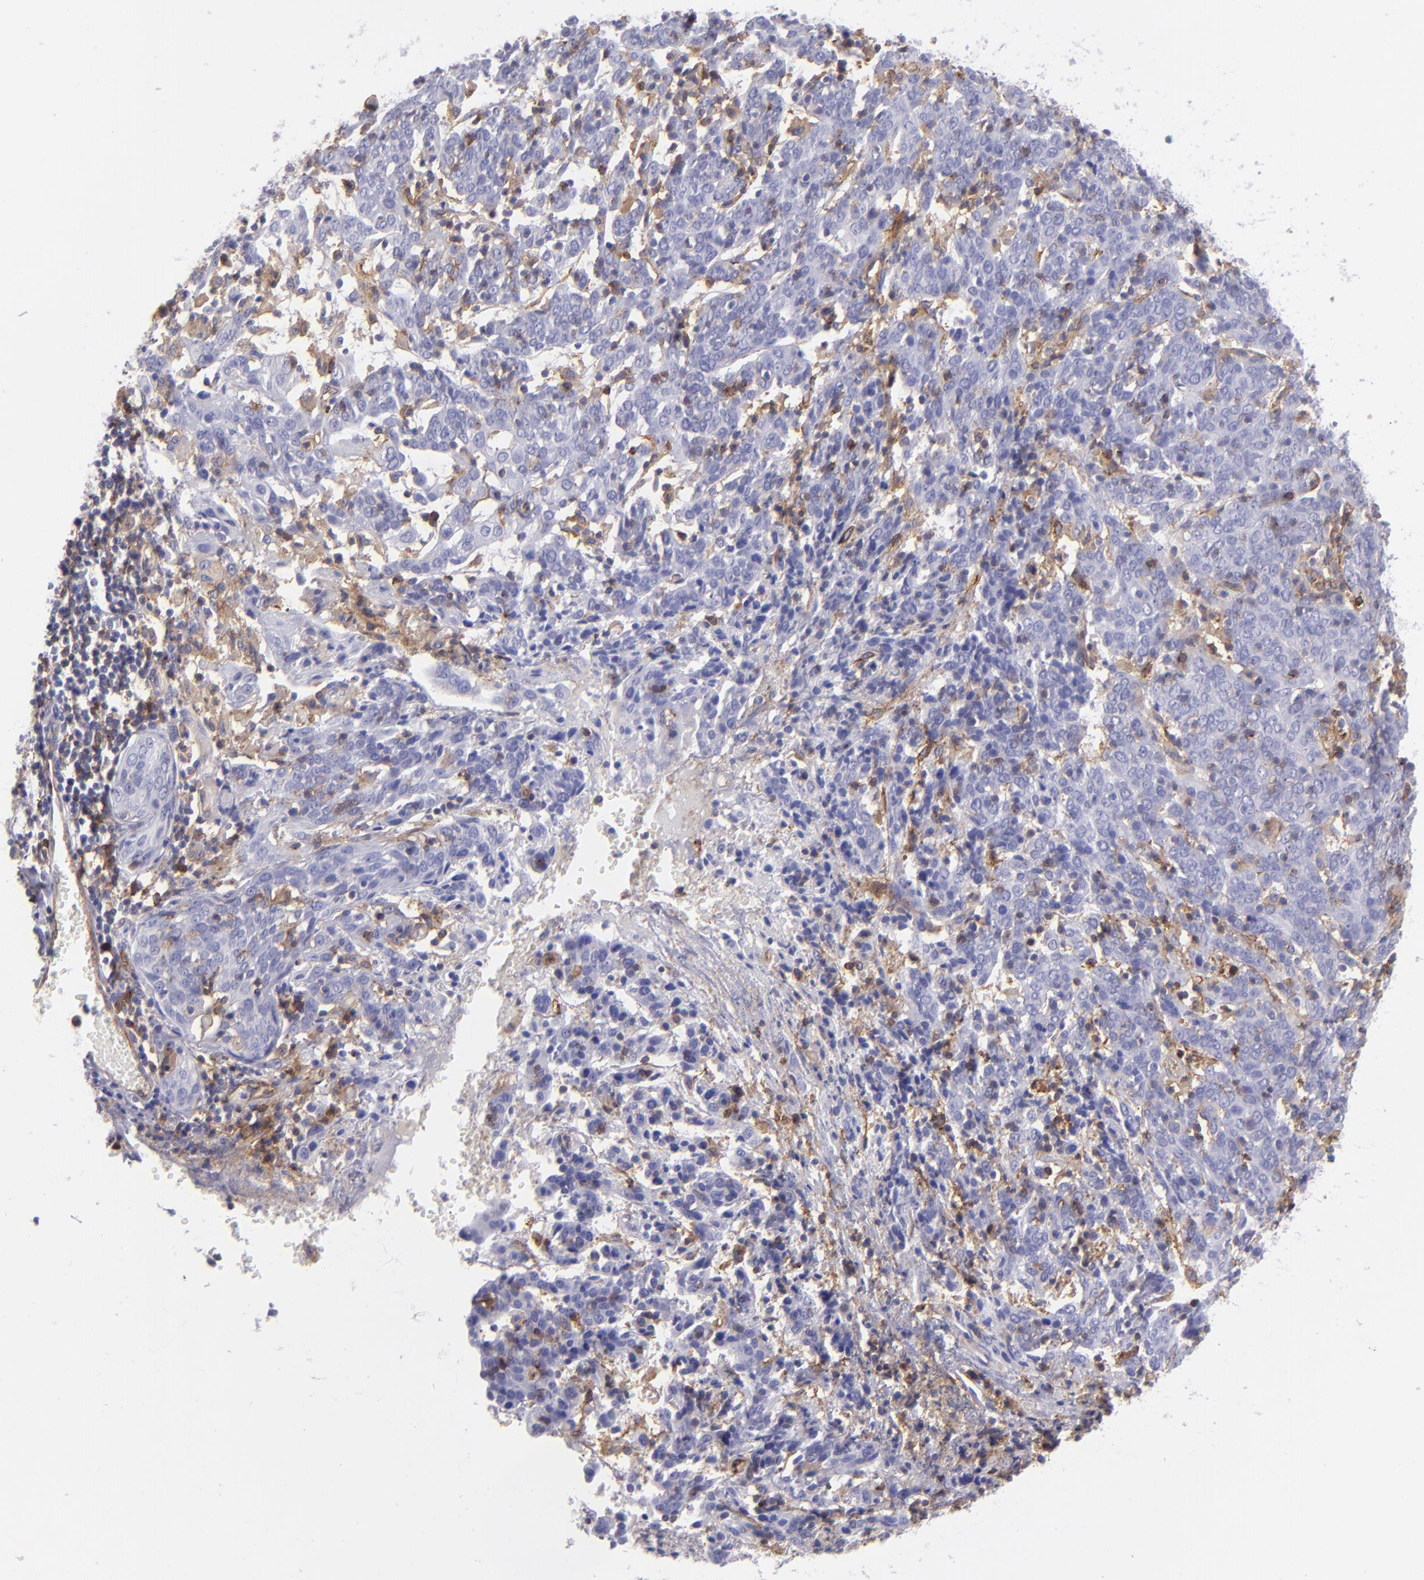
{"staining": {"intensity": "negative", "quantity": "none", "location": "none"}, "tissue": "cervical cancer", "cell_type": "Tumor cells", "image_type": "cancer", "snomed": [{"axis": "morphology", "description": "Normal tissue, NOS"}, {"axis": "morphology", "description": "Squamous cell carcinoma, NOS"}, {"axis": "topography", "description": "Cervix"}], "caption": "This is an IHC photomicrograph of human squamous cell carcinoma (cervical). There is no positivity in tumor cells.", "gene": "ENTPD1", "patient": {"sex": "female", "age": 67}}